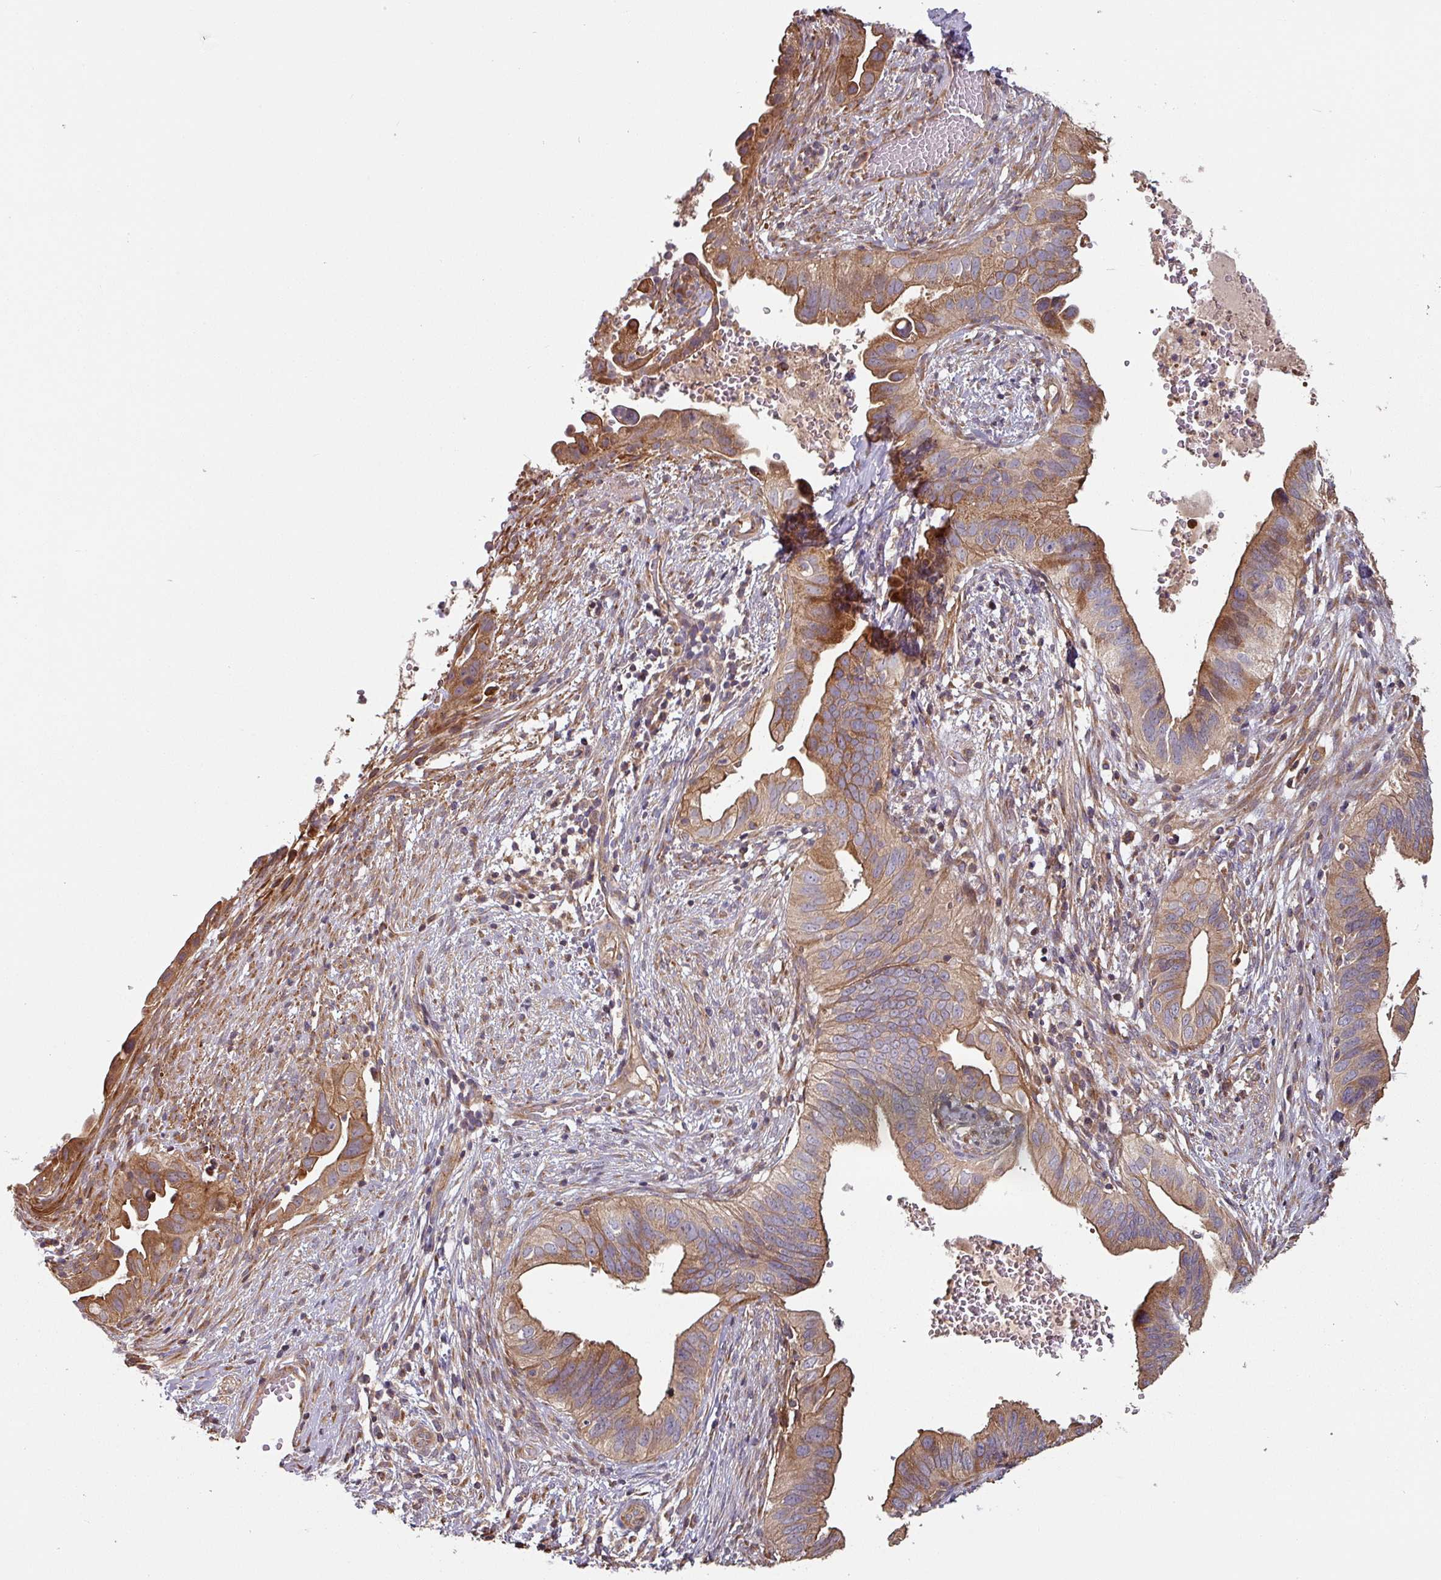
{"staining": {"intensity": "moderate", "quantity": ">75%", "location": "cytoplasmic/membranous"}, "tissue": "cervical cancer", "cell_type": "Tumor cells", "image_type": "cancer", "snomed": [{"axis": "morphology", "description": "Adenocarcinoma, NOS"}, {"axis": "topography", "description": "Cervix"}], "caption": "Immunohistochemistry (DAB) staining of cervical cancer (adenocarcinoma) reveals moderate cytoplasmic/membranous protein positivity in about >75% of tumor cells.", "gene": "SIK1", "patient": {"sex": "female", "age": 42}}